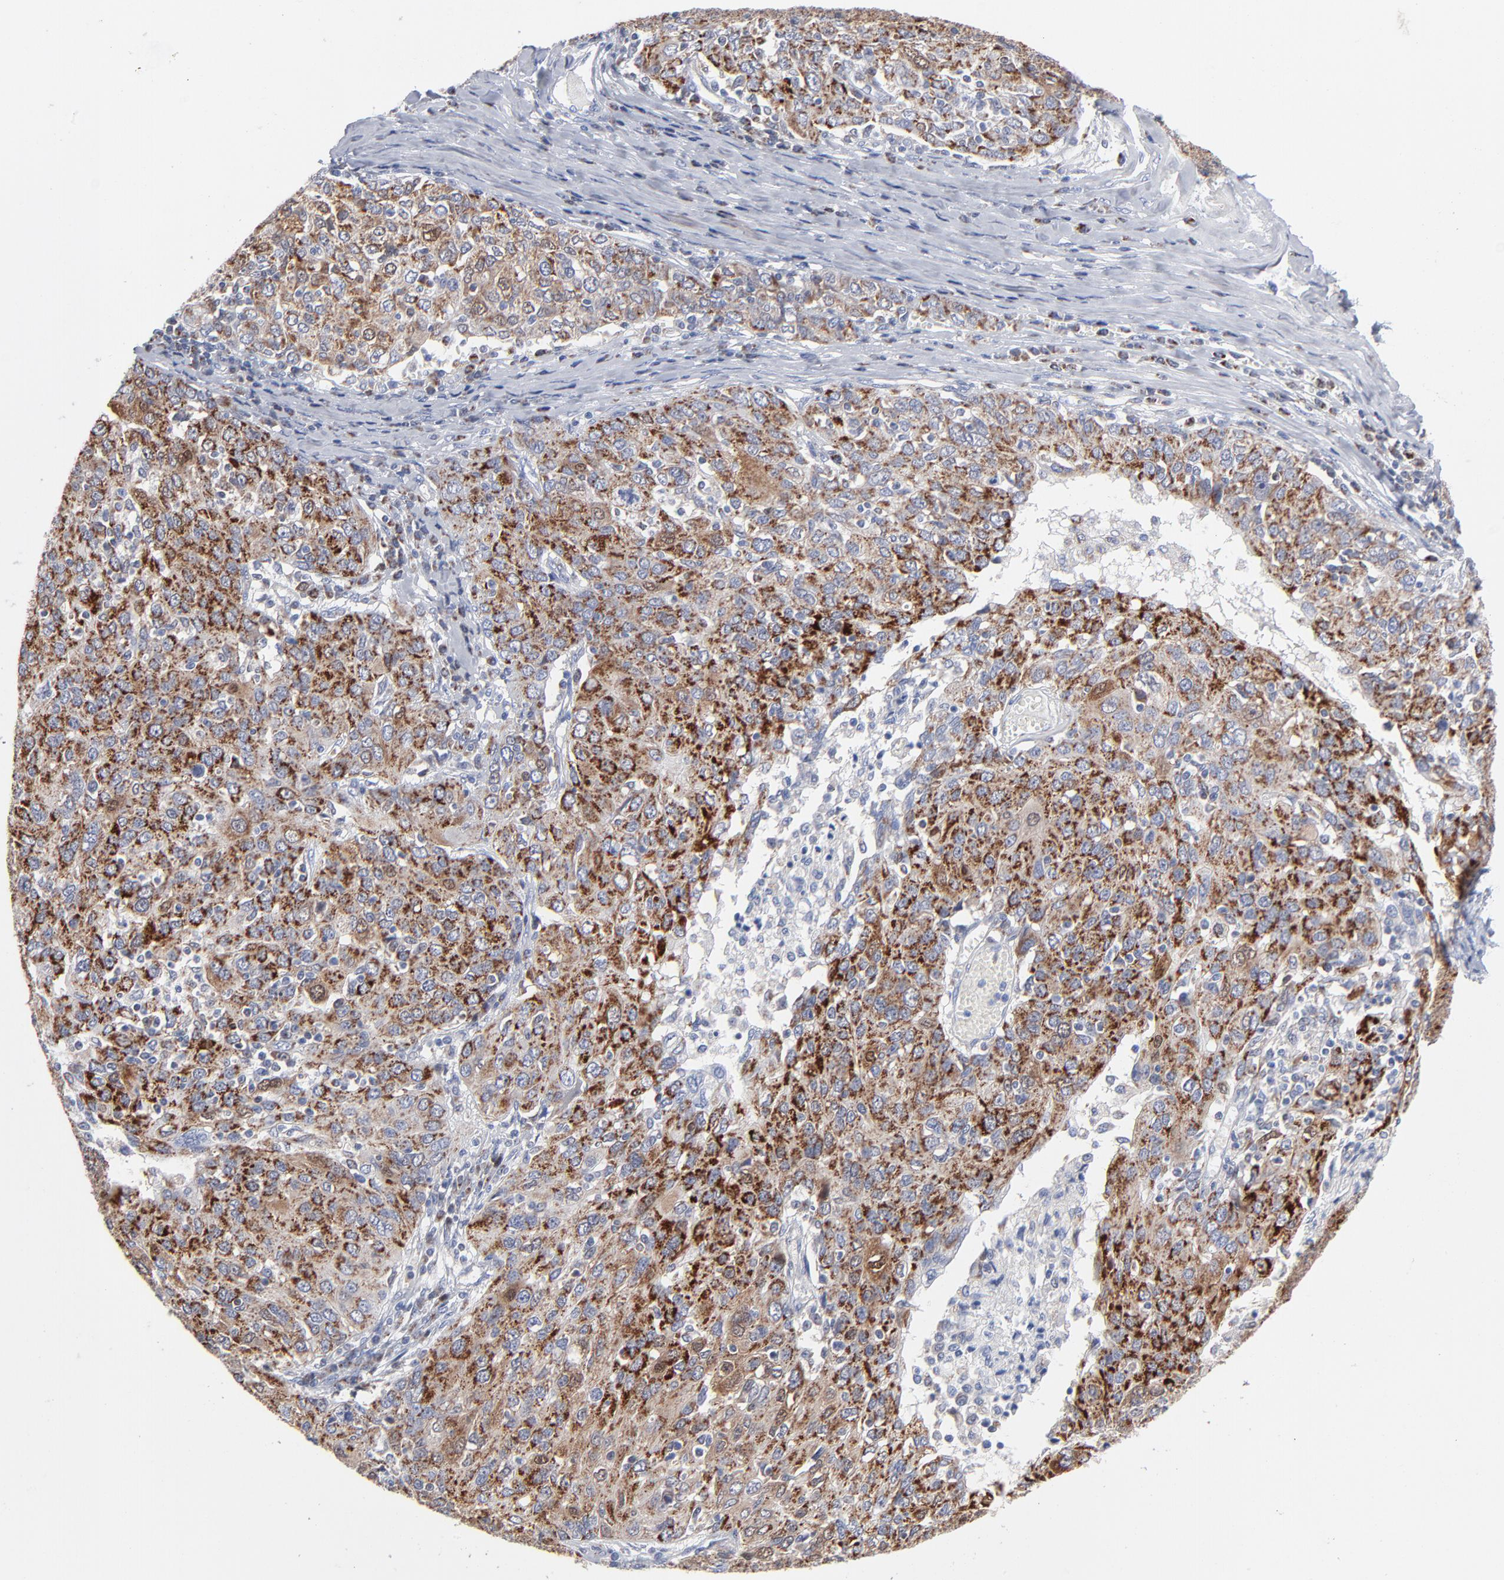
{"staining": {"intensity": "moderate", "quantity": ">75%", "location": "cytoplasmic/membranous"}, "tissue": "ovarian cancer", "cell_type": "Tumor cells", "image_type": "cancer", "snomed": [{"axis": "morphology", "description": "Carcinoma, endometroid"}, {"axis": "topography", "description": "Ovary"}], "caption": "DAB immunohistochemical staining of ovarian cancer exhibits moderate cytoplasmic/membranous protein expression in about >75% of tumor cells.", "gene": "CHCHD10", "patient": {"sex": "female", "age": 50}}